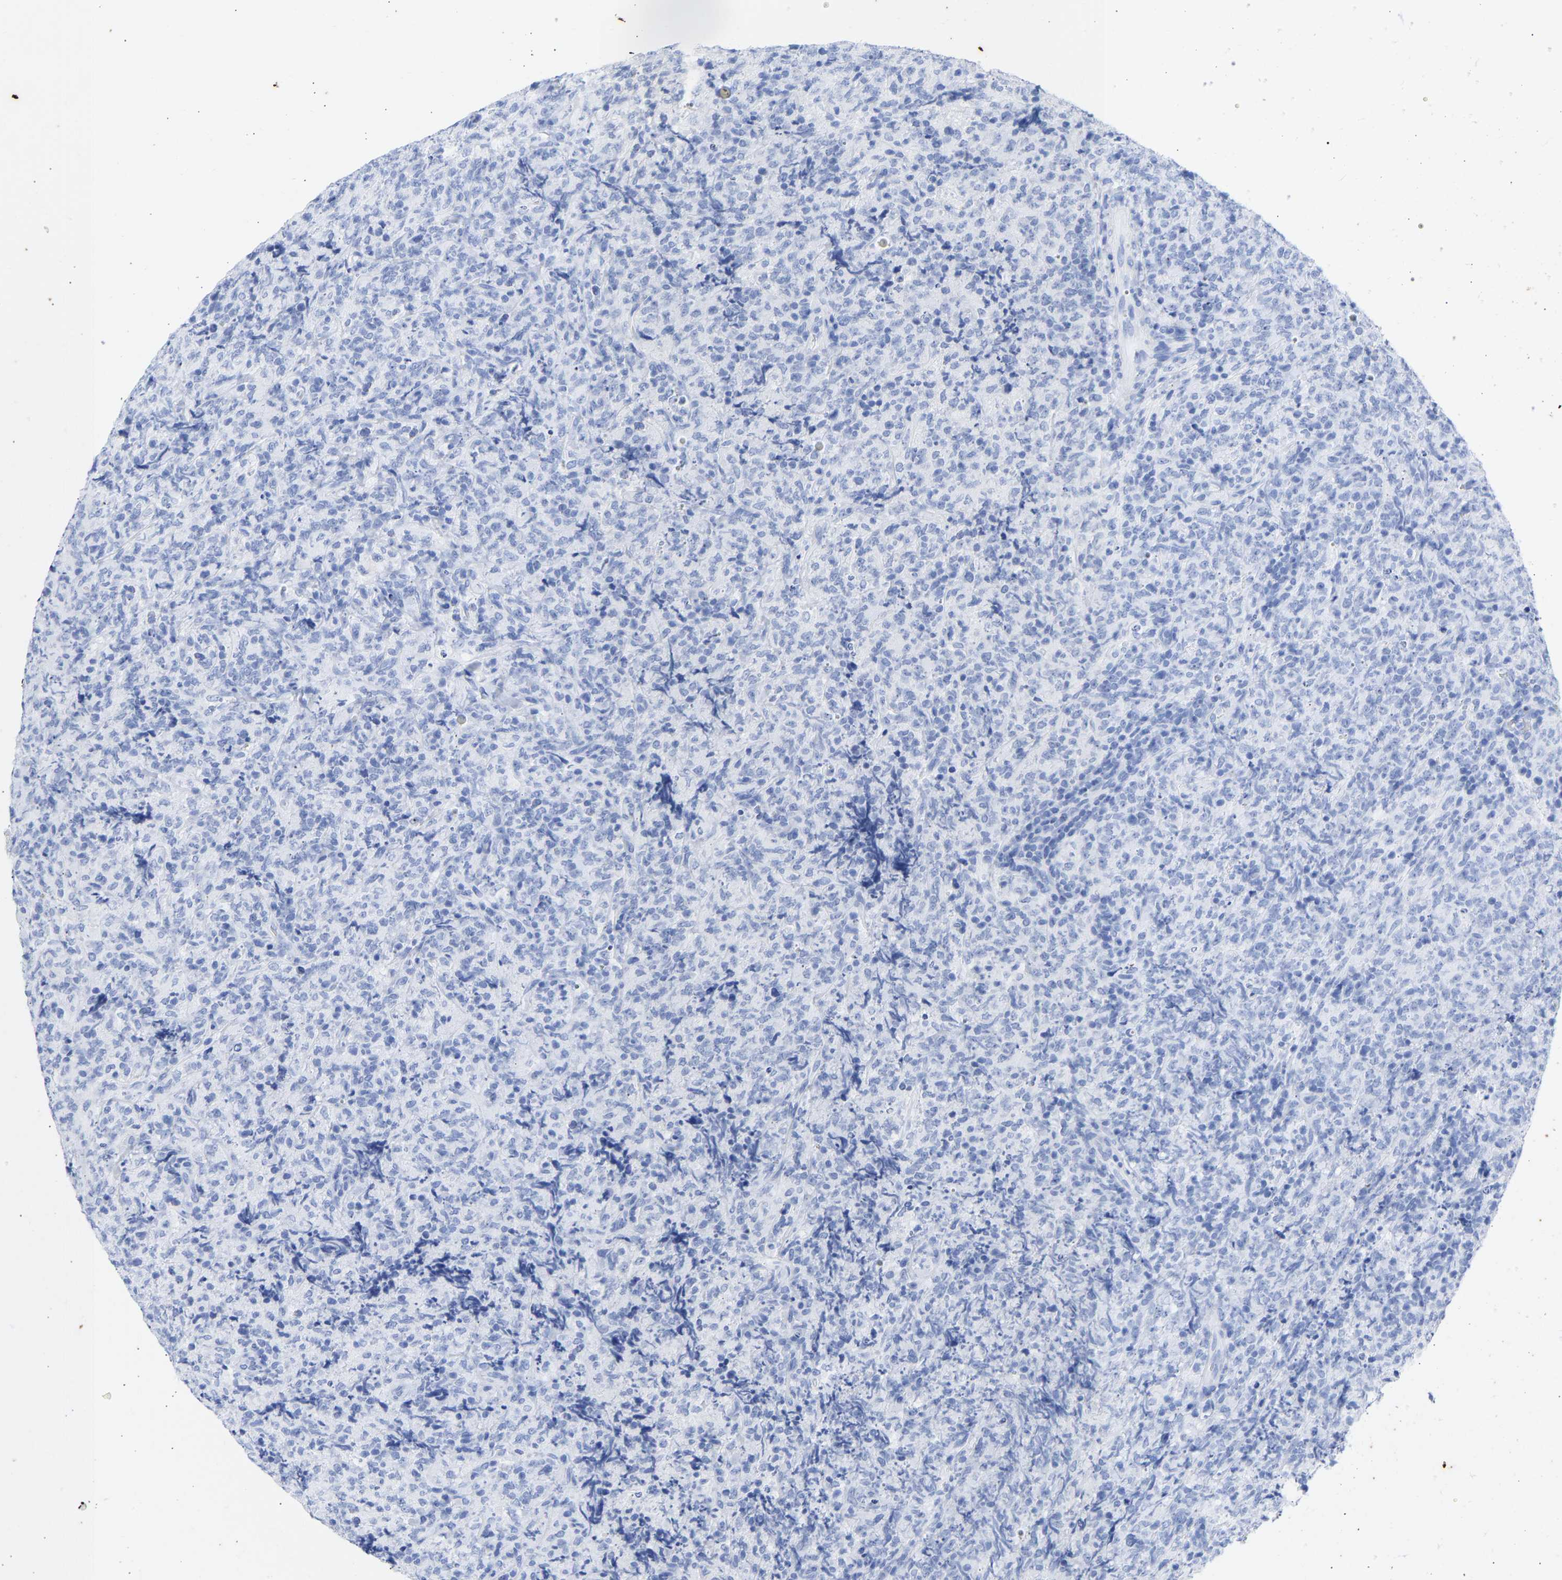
{"staining": {"intensity": "negative", "quantity": "none", "location": "none"}, "tissue": "lymphoma", "cell_type": "Tumor cells", "image_type": "cancer", "snomed": [{"axis": "morphology", "description": "Malignant lymphoma, non-Hodgkin's type, High grade"}, {"axis": "topography", "description": "Tonsil"}], "caption": "A high-resolution image shows immunohistochemistry staining of malignant lymphoma, non-Hodgkin's type (high-grade), which shows no significant positivity in tumor cells.", "gene": "KRT1", "patient": {"sex": "female", "age": 36}}